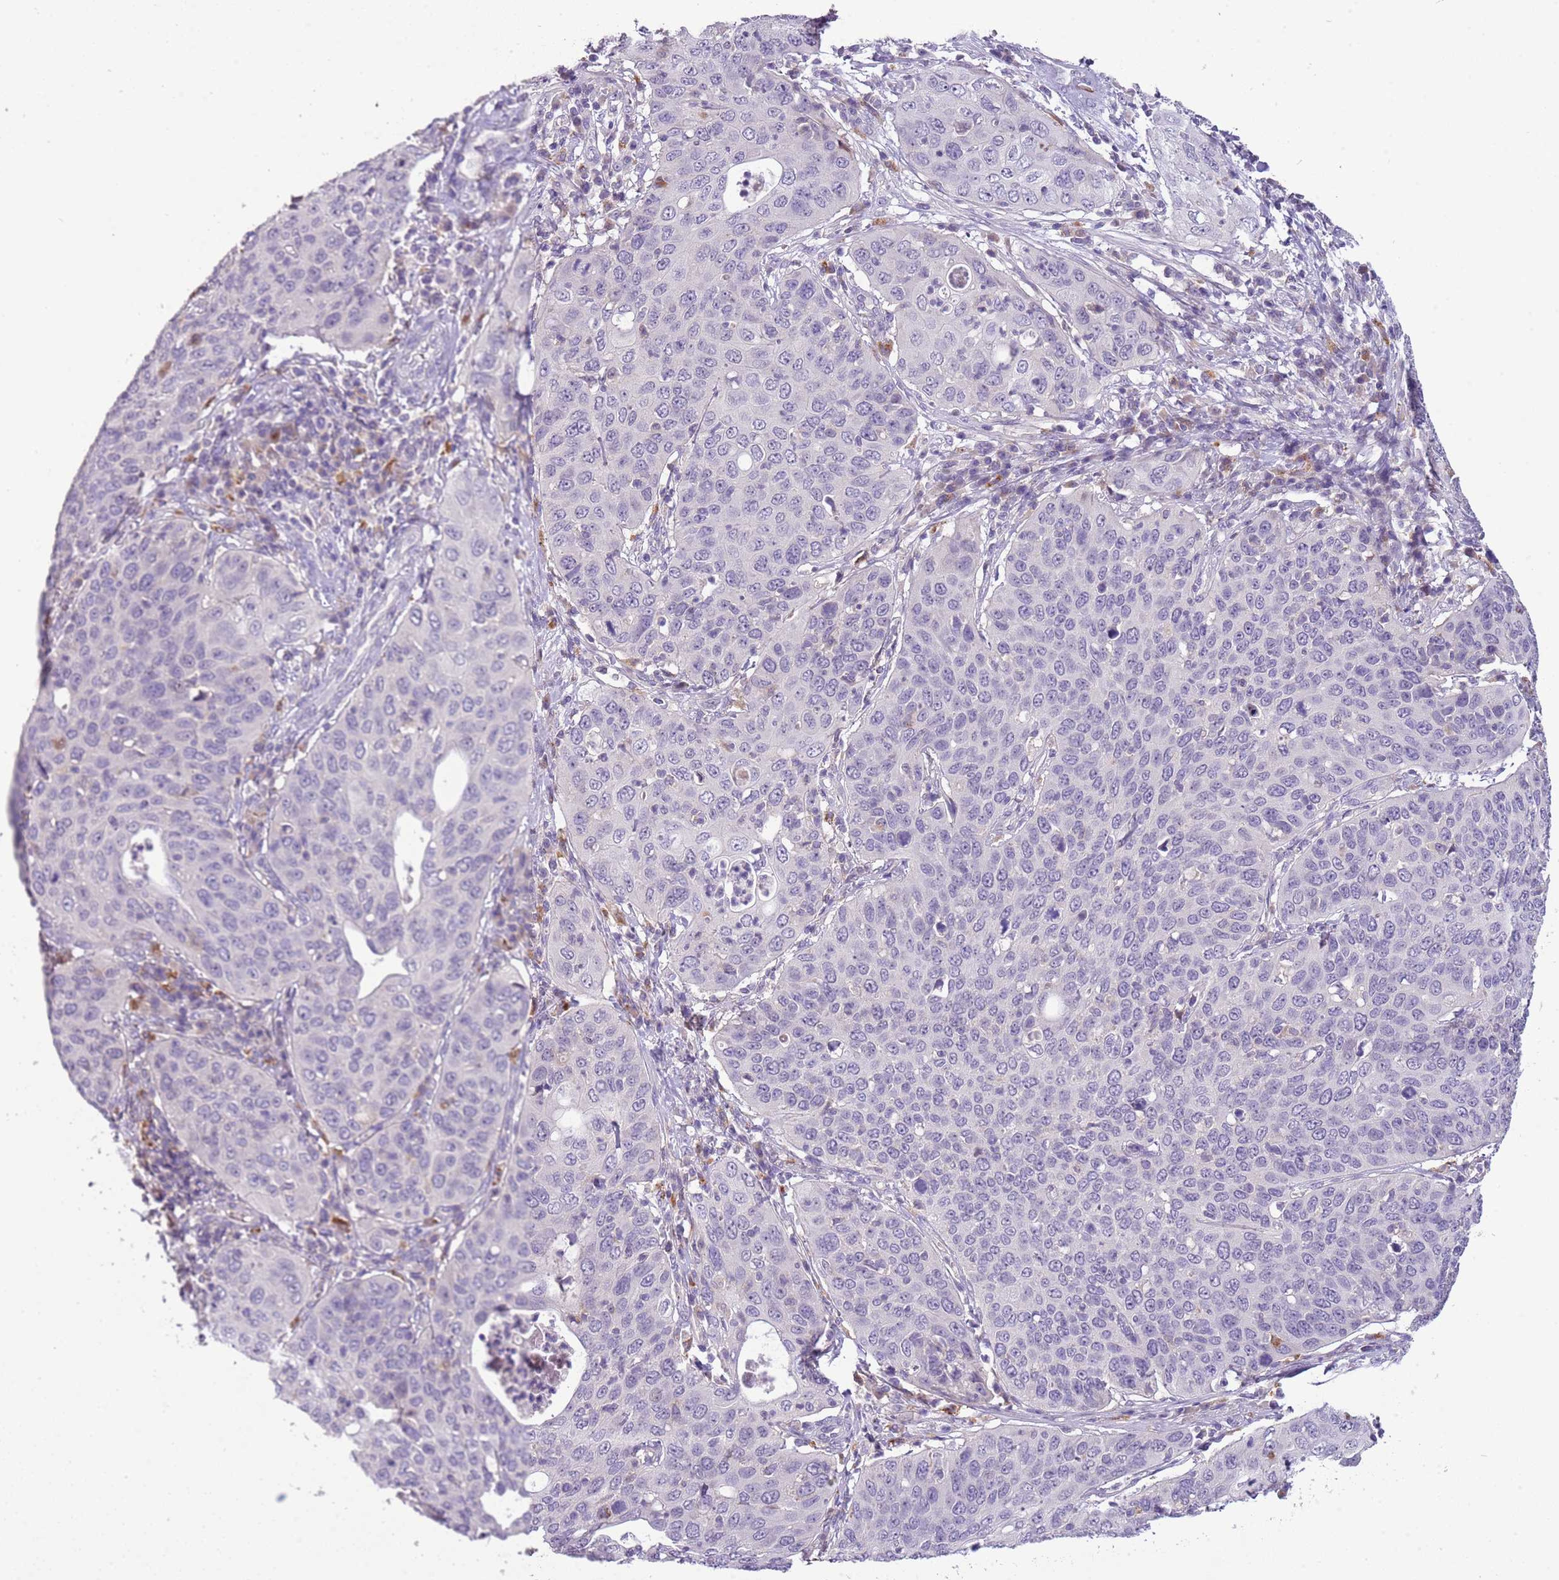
{"staining": {"intensity": "negative", "quantity": "none", "location": "none"}, "tissue": "cervical cancer", "cell_type": "Tumor cells", "image_type": "cancer", "snomed": [{"axis": "morphology", "description": "Squamous cell carcinoma, NOS"}, {"axis": "topography", "description": "Cervix"}], "caption": "Tumor cells show no significant positivity in squamous cell carcinoma (cervical).", "gene": "SCAMP5", "patient": {"sex": "female", "age": 36}}